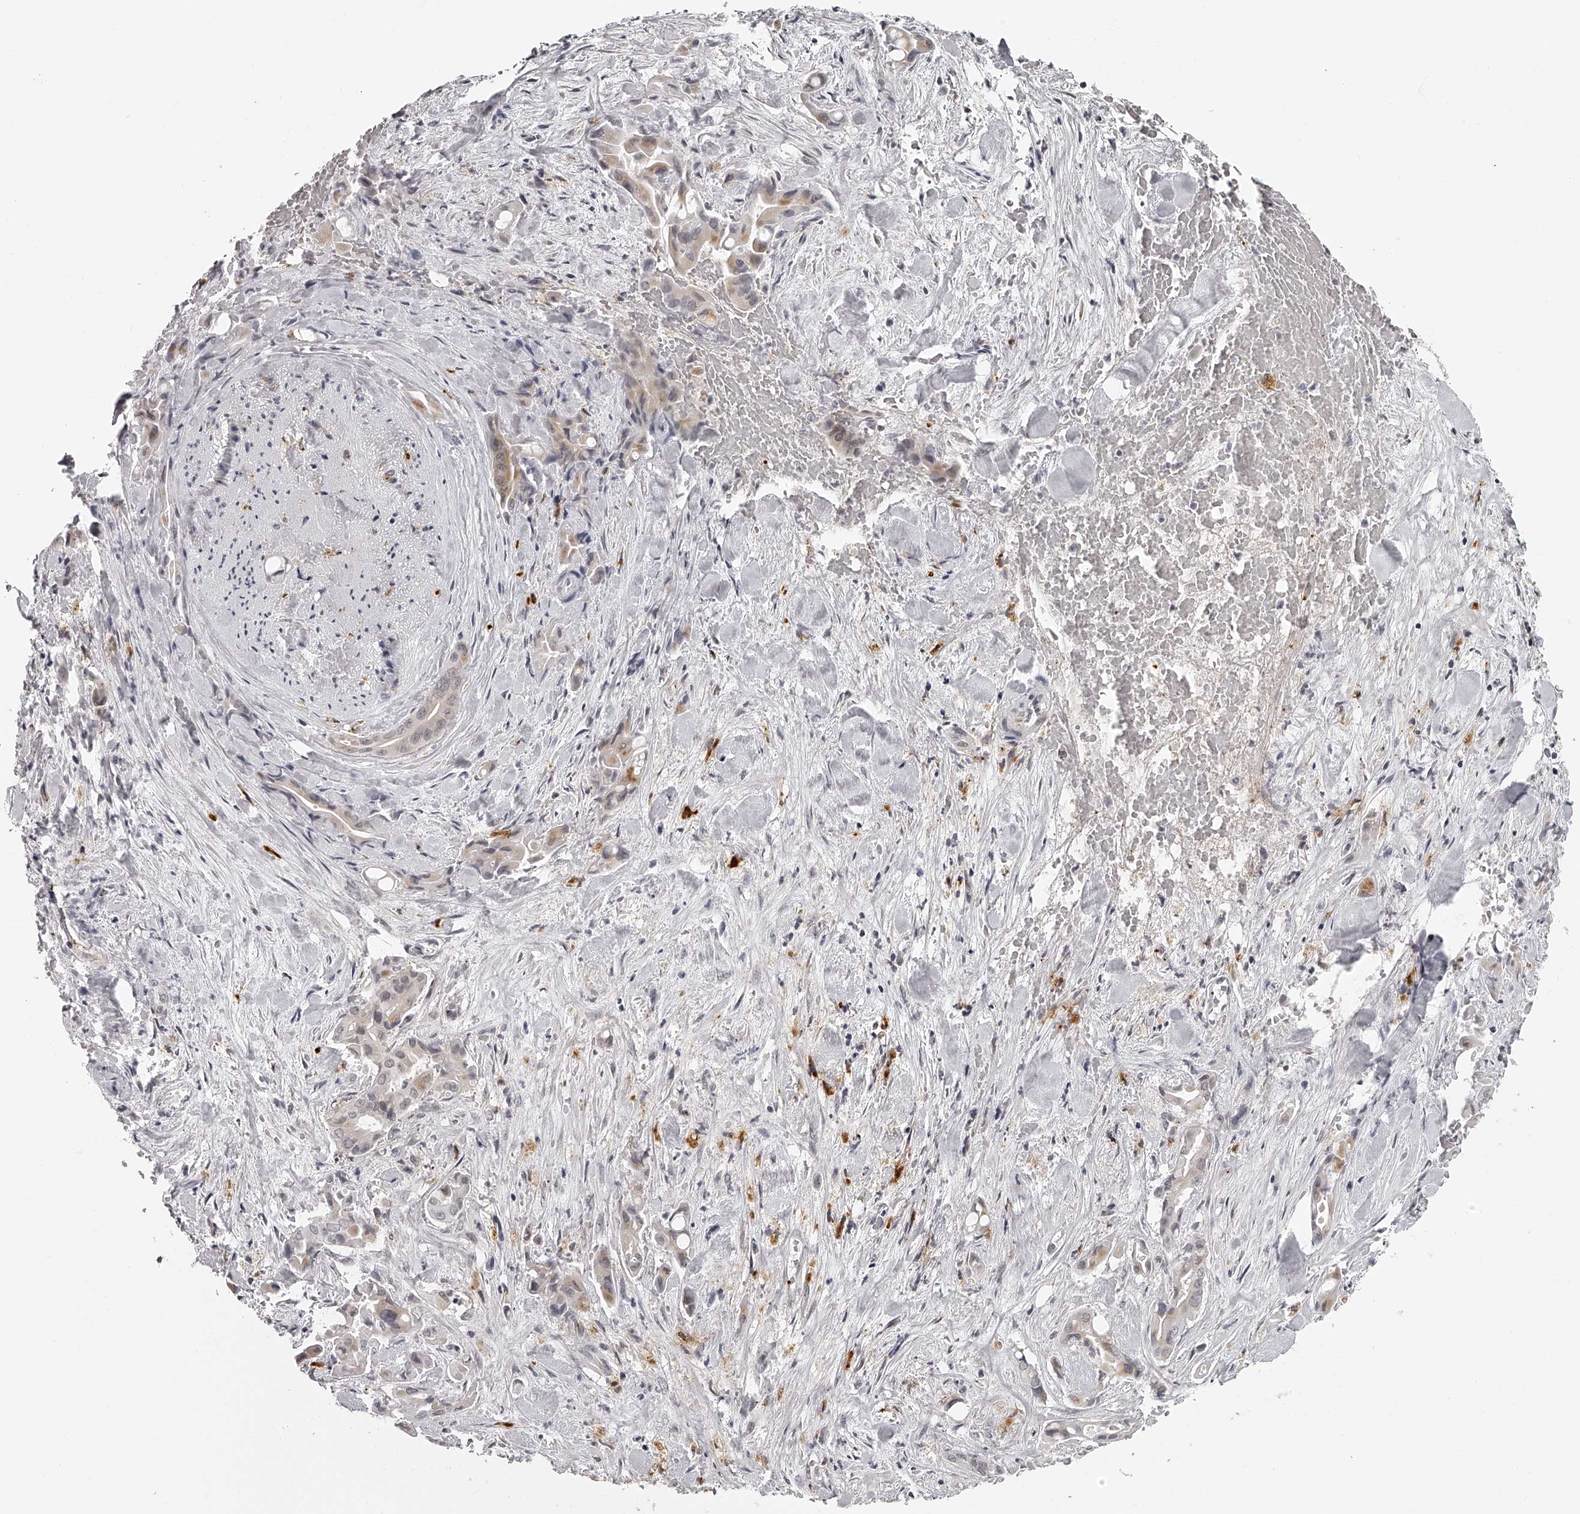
{"staining": {"intensity": "strong", "quantity": "25%-75%", "location": "cytoplasmic/membranous"}, "tissue": "liver cancer", "cell_type": "Tumor cells", "image_type": "cancer", "snomed": [{"axis": "morphology", "description": "Cholangiocarcinoma"}, {"axis": "topography", "description": "Liver"}], "caption": "IHC of human liver cancer reveals high levels of strong cytoplasmic/membranous staining in approximately 25%-75% of tumor cells. (DAB = brown stain, brightfield microscopy at high magnification).", "gene": "RNF220", "patient": {"sex": "female", "age": 68}}